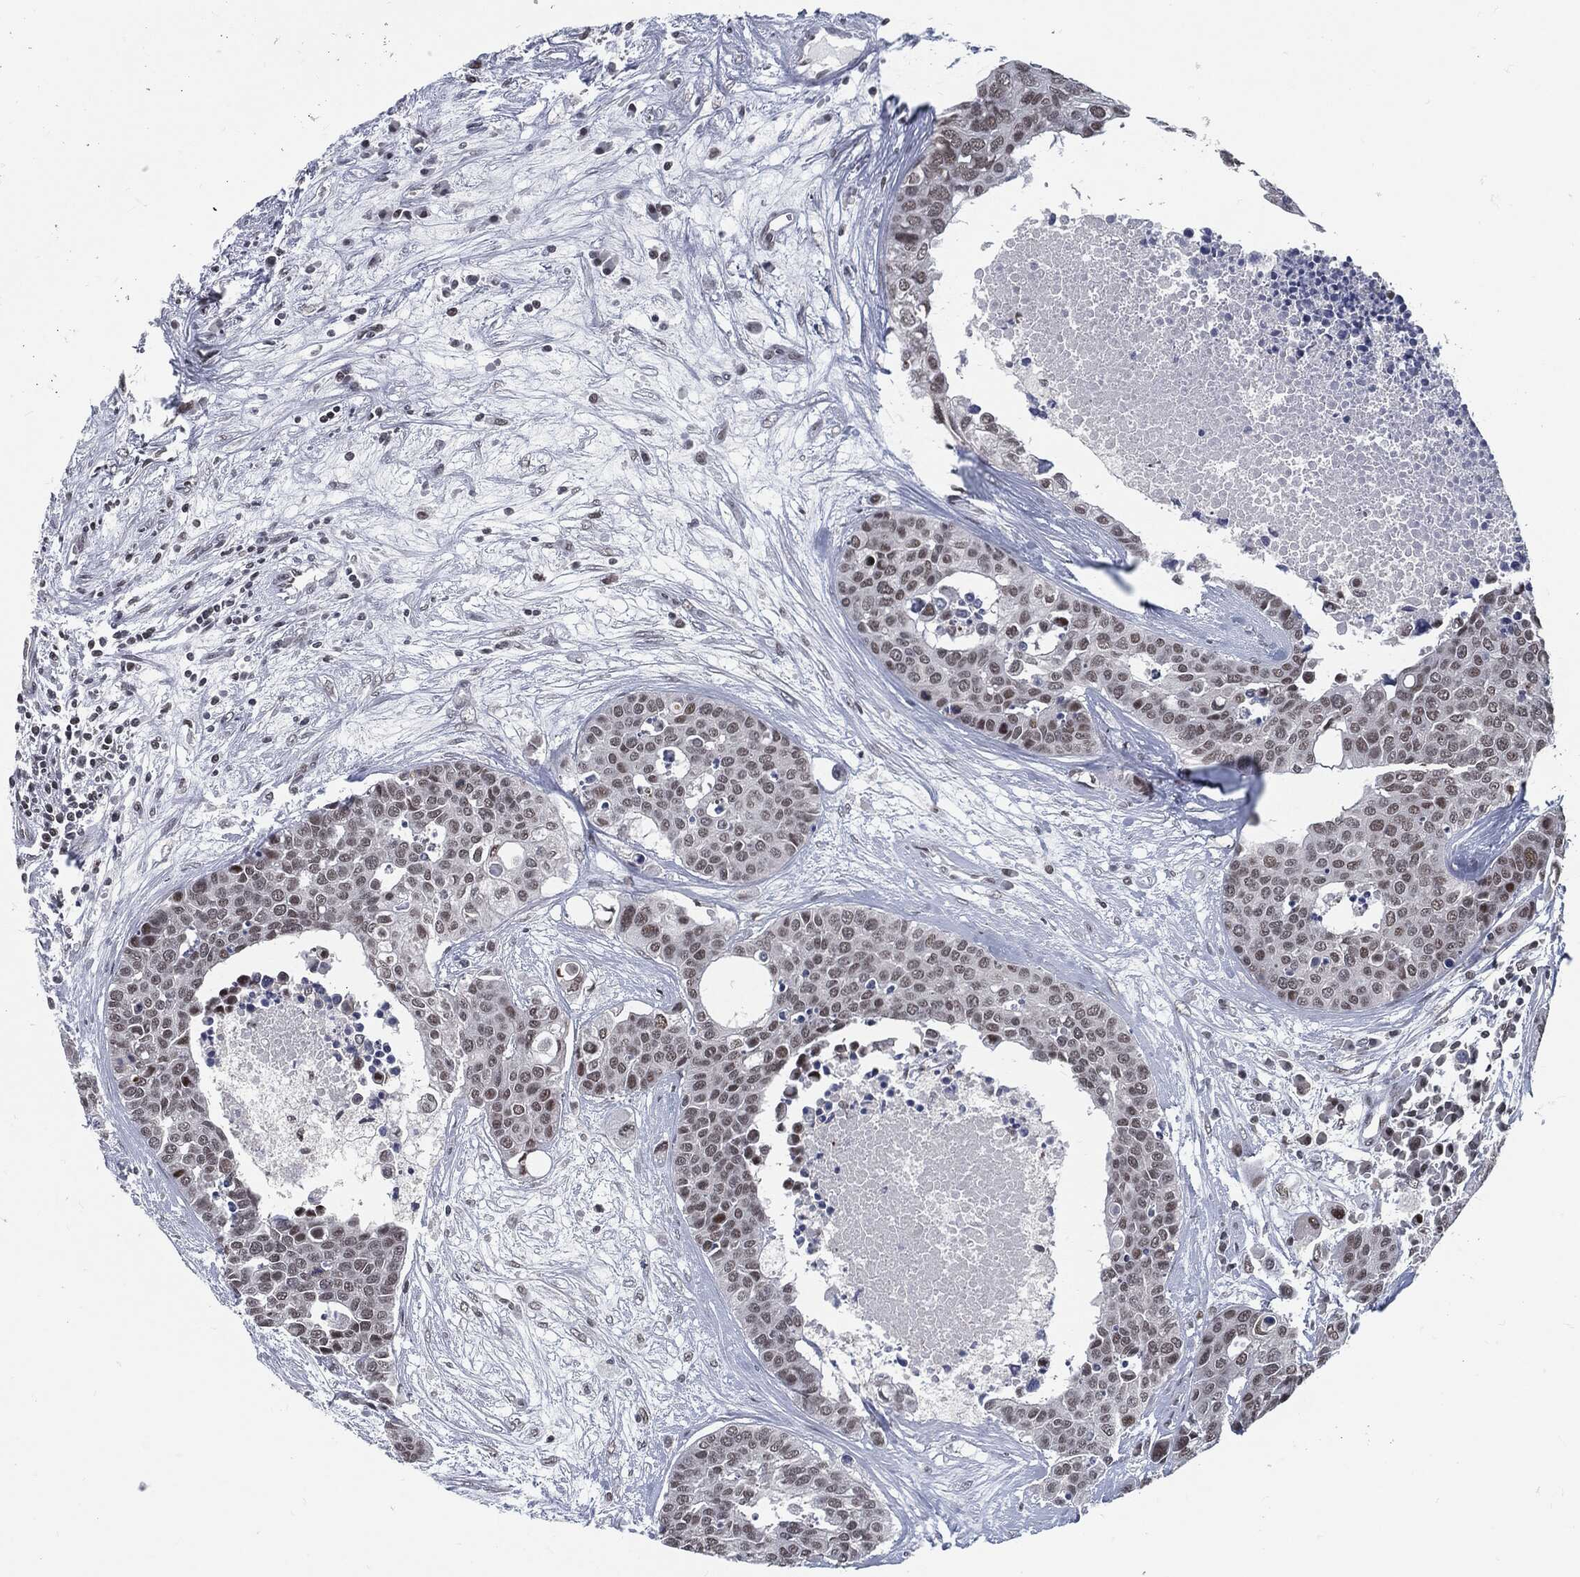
{"staining": {"intensity": "moderate", "quantity": "<25%", "location": "nuclear"}, "tissue": "carcinoid", "cell_type": "Tumor cells", "image_type": "cancer", "snomed": [{"axis": "morphology", "description": "Carcinoid, malignant, NOS"}, {"axis": "topography", "description": "Colon"}], "caption": "A photomicrograph of malignant carcinoid stained for a protein reveals moderate nuclear brown staining in tumor cells.", "gene": "ANXA1", "patient": {"sex": "male", "age": 81}}